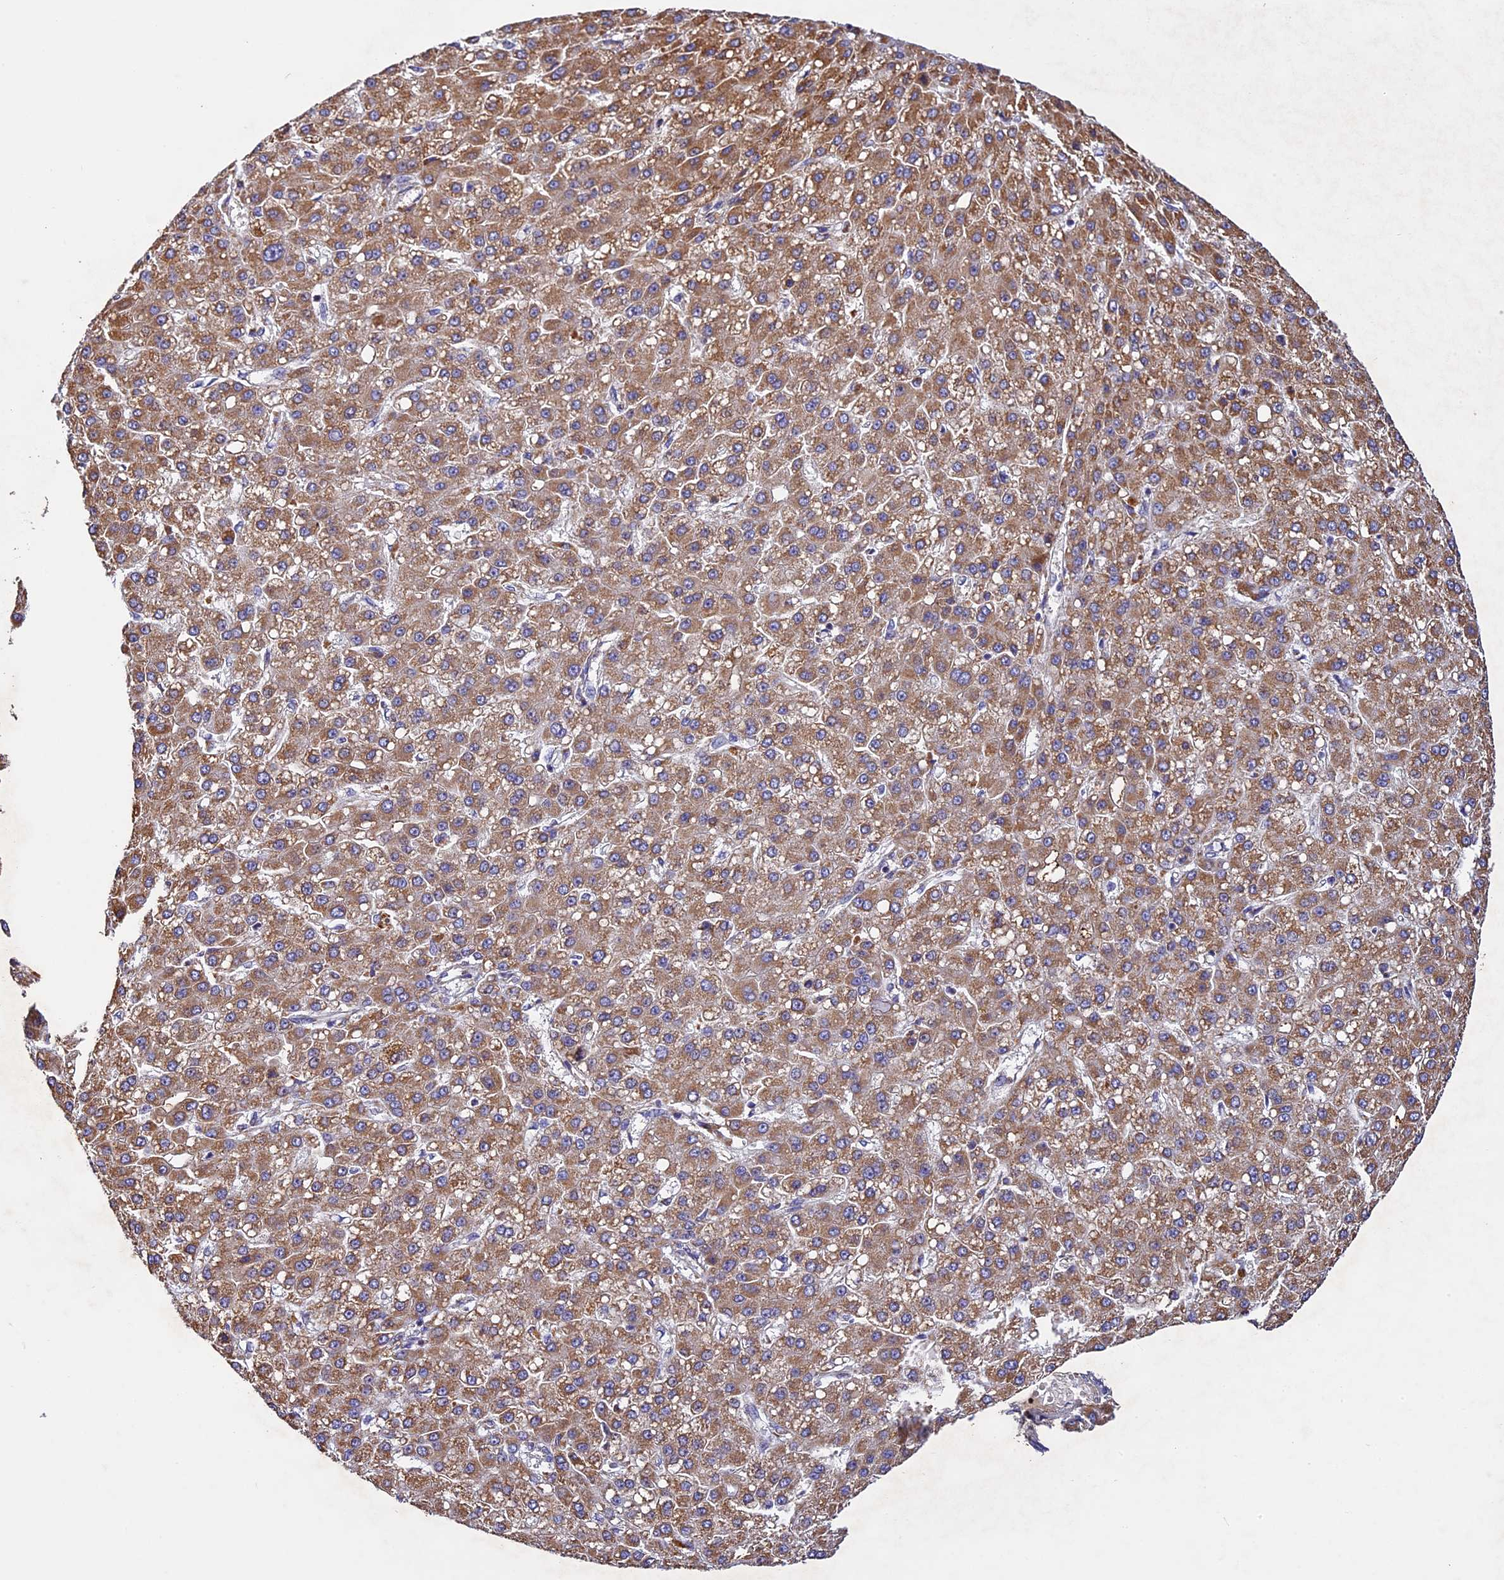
{"staining": {"intensity": "moderate", "quantity": ">75%", "location": "cytoplasmic/membranous"}, "tissue": "liver cancer", "cell_type": "Tumor cells", "image_type": "cancer", "snomed": [{"axis": "morphology", "description": "Carcinoma, Hepatocellular, NOS"}, {"axis": "topography", "description": "Liver"}], "caption": "A brown stain shows moderate cytoplasmic/membranous staining of a protein in hepatocellular carcinoma (liver) tumor cells. (DAB = brown stain, brightfield microscopy at high magnification).", "gene": "OCEL1", "patient": {"sex": "male", "age": 67}}